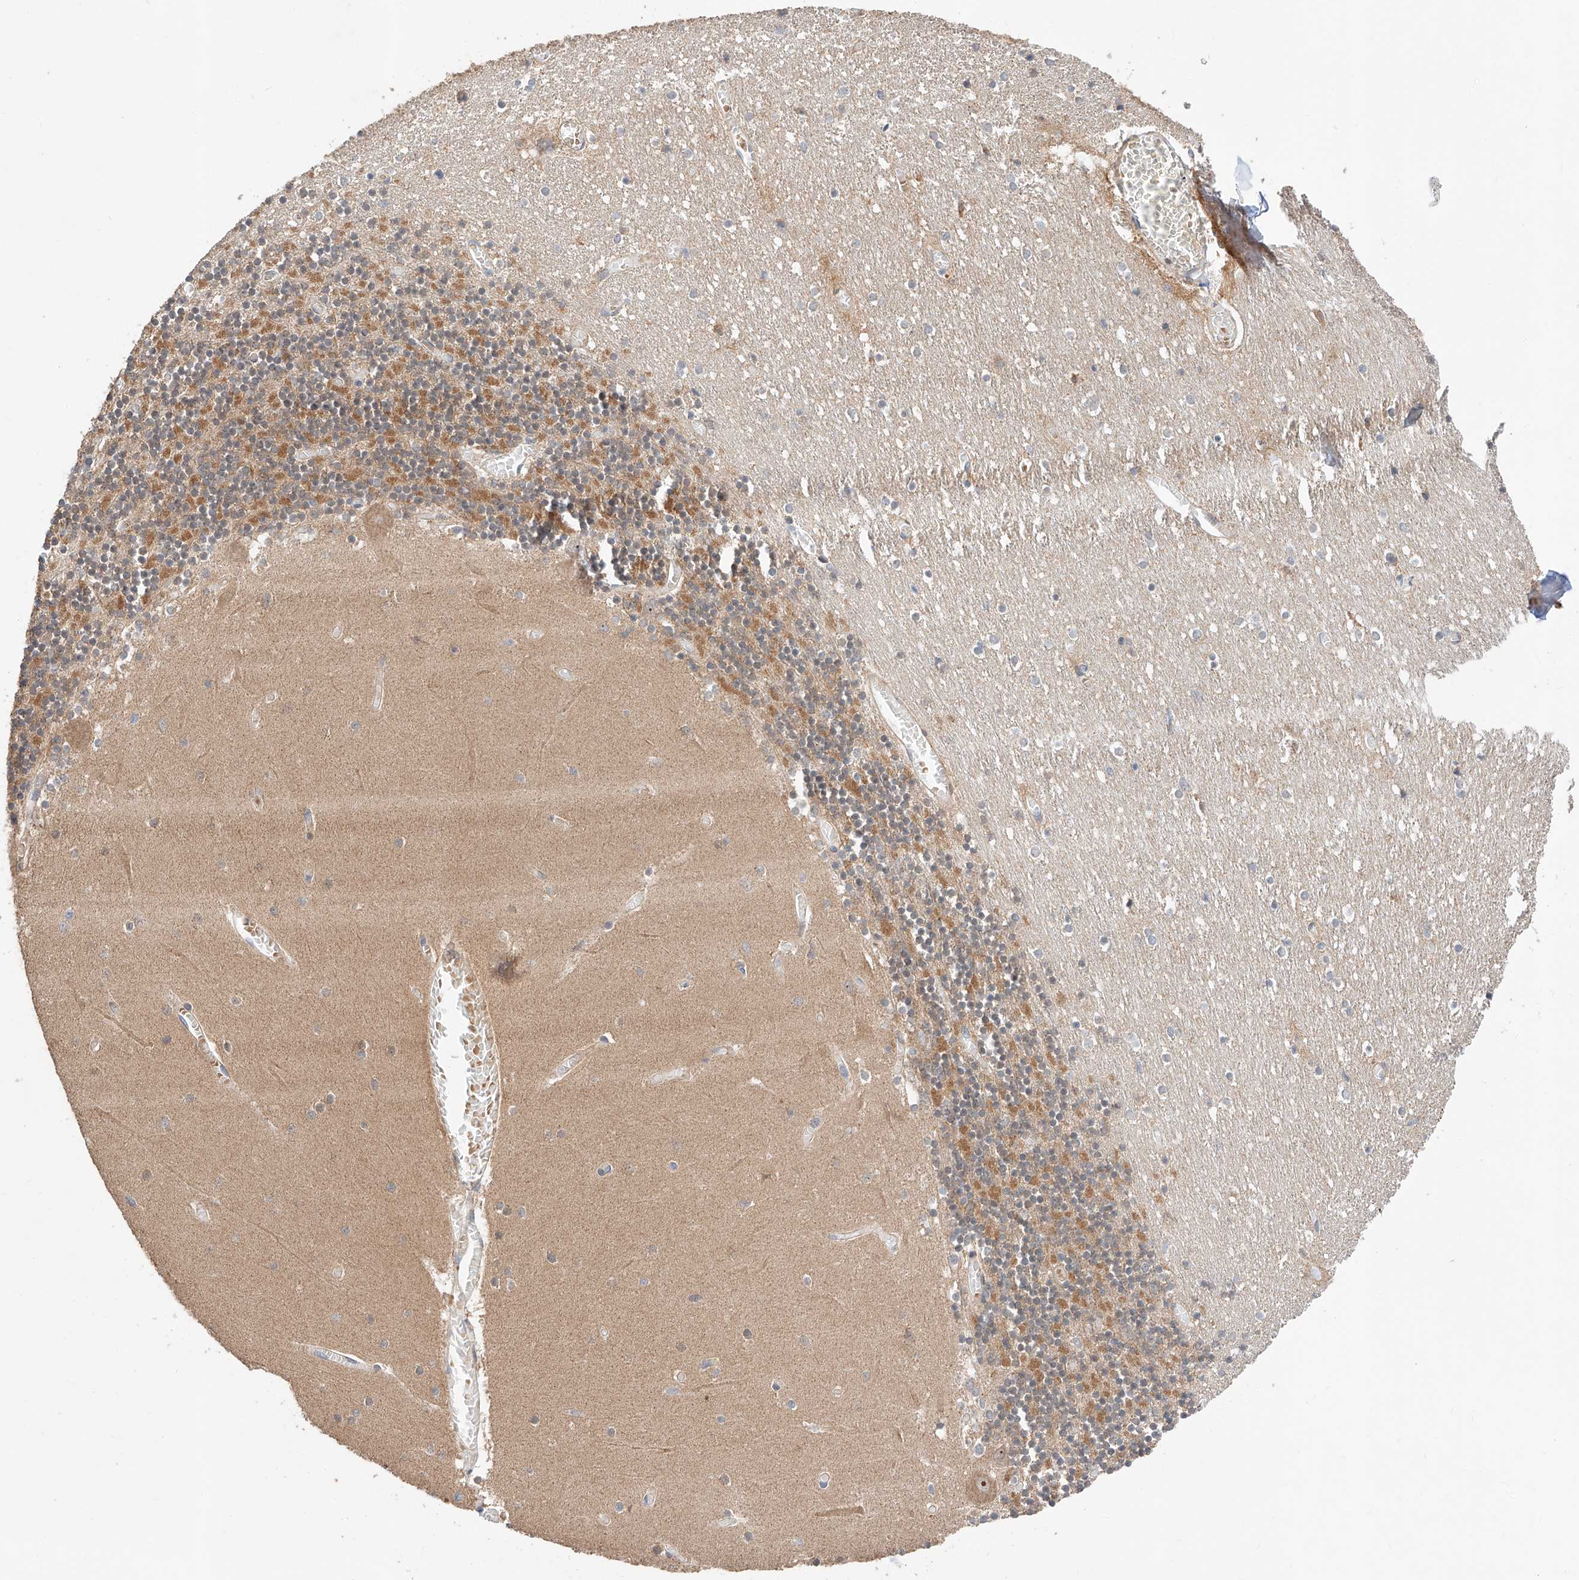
{"staining": {"intensity": "moderate", "quantity": "25%-75%", "location": "cytoplasmic/membranous"}, "tissue": "cerebellum", "cell_type": "Cells in granular layer", "image_type": "normal", "snomed": [{"axis": "morphology", "description": "Normal tissue, NOS"}, {"axis": "topography", "description": "Cerebellum"}], "caption": "Protein expression analysis of normal cerebellum reveals moderate cytoplasmic/membranous staining in about 25%-75% of cells in granular layer.", "gene": "RAB23", "patient": {"sex": "female", "age": 28}}